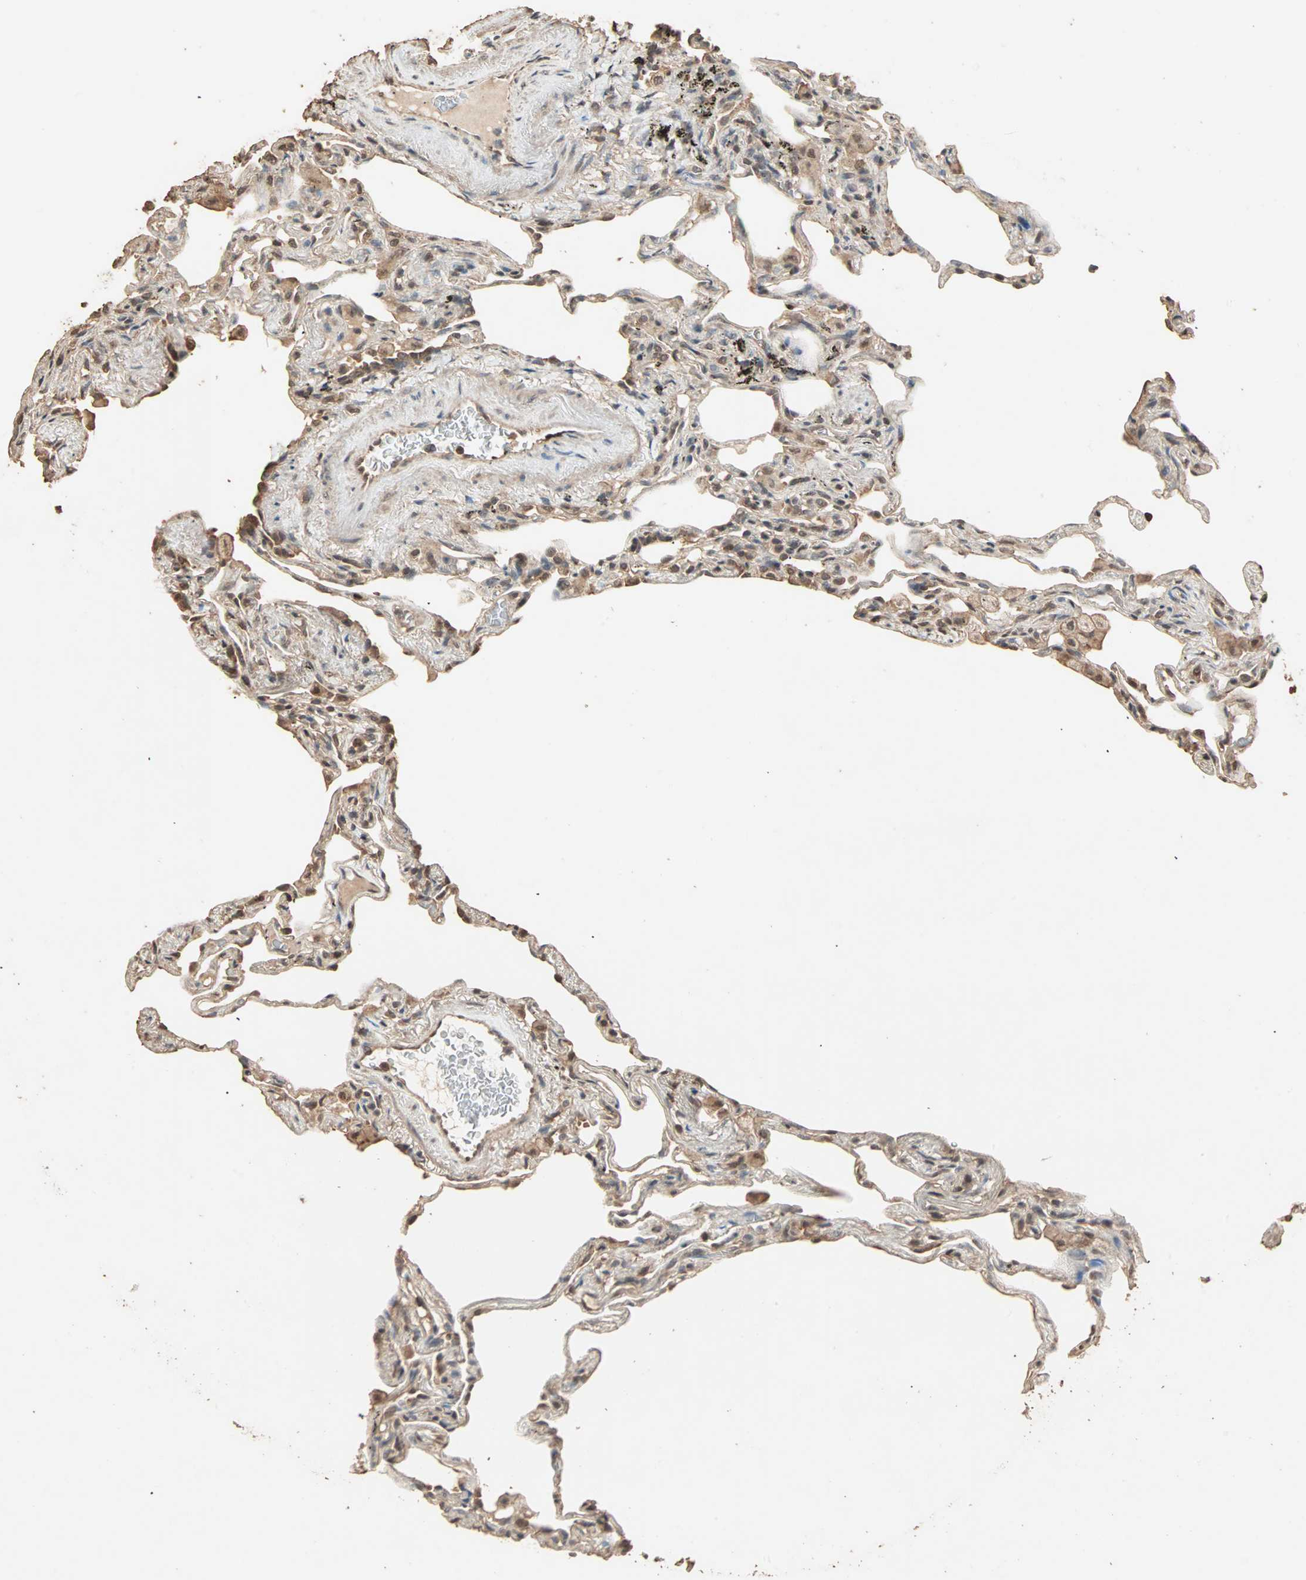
{"staining": {"intensity": "moderate", "quantity": "25%-75%", "location": "cytoplasmic/membranous,nuclear"}, "tissue": "lung", "cell_type": "Alveolar cells", "image_type": "normal", "snomed": [{"axis": "morphology", "description": "Normal tissue, NOS"}, {"axis": "morphology", "description": "Inflammation, NOS"}, {"axis": "topography", "description": "Lung"}], "caption": "Protein expression by IHC demonstrates moderate cytoplasmic/membranous,nuclear expression in approximately 25%-75% of alveolar cells in unremarkable lung. (DAB IHC with brightfield microscopy, high magnification).", "gene": "ZBTB33", "patient": {"sex": "male", "age": 69}}